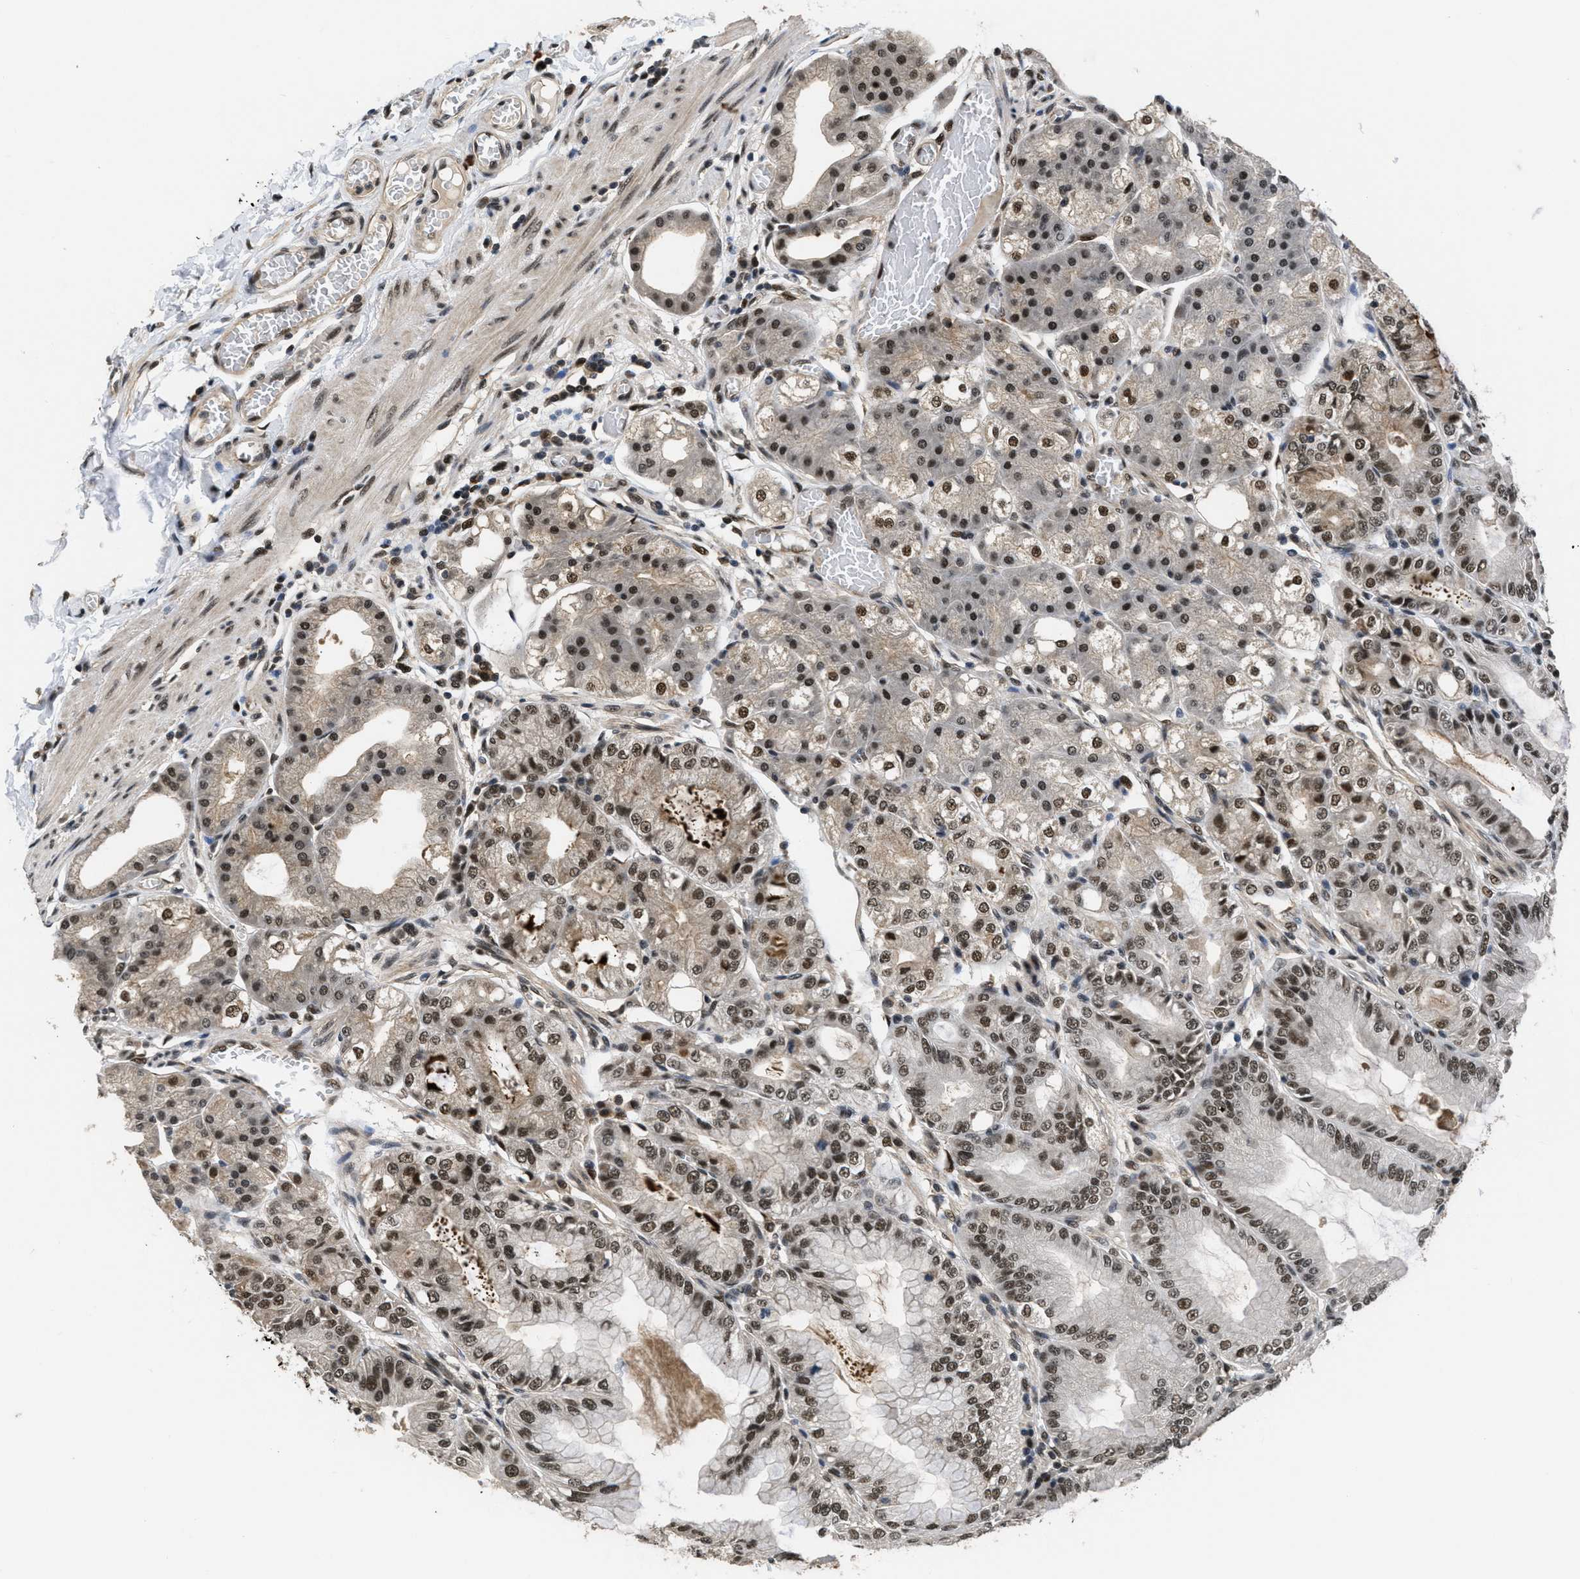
{"staining": {"intensity": "moderate", "quantity": ">75%", "location": "cytoplasmic/membranous,nuclear"}, "tissue": "stomach", "cell_type": "Glandular cells", "image_type": "normal", "snomed": [{"axis": "morphology", "description": "Normal tissue, NOS"}, {"axis": "topography", "description": "Stomach, lower"}], "caption": "The immunohistochemical stain highlights moderate cytoplasmic/membranous,nuclear staining in glandular cells of benign stomach.", "gene": "CUL4B", "patient": {"sex": "male", "age": 71}}